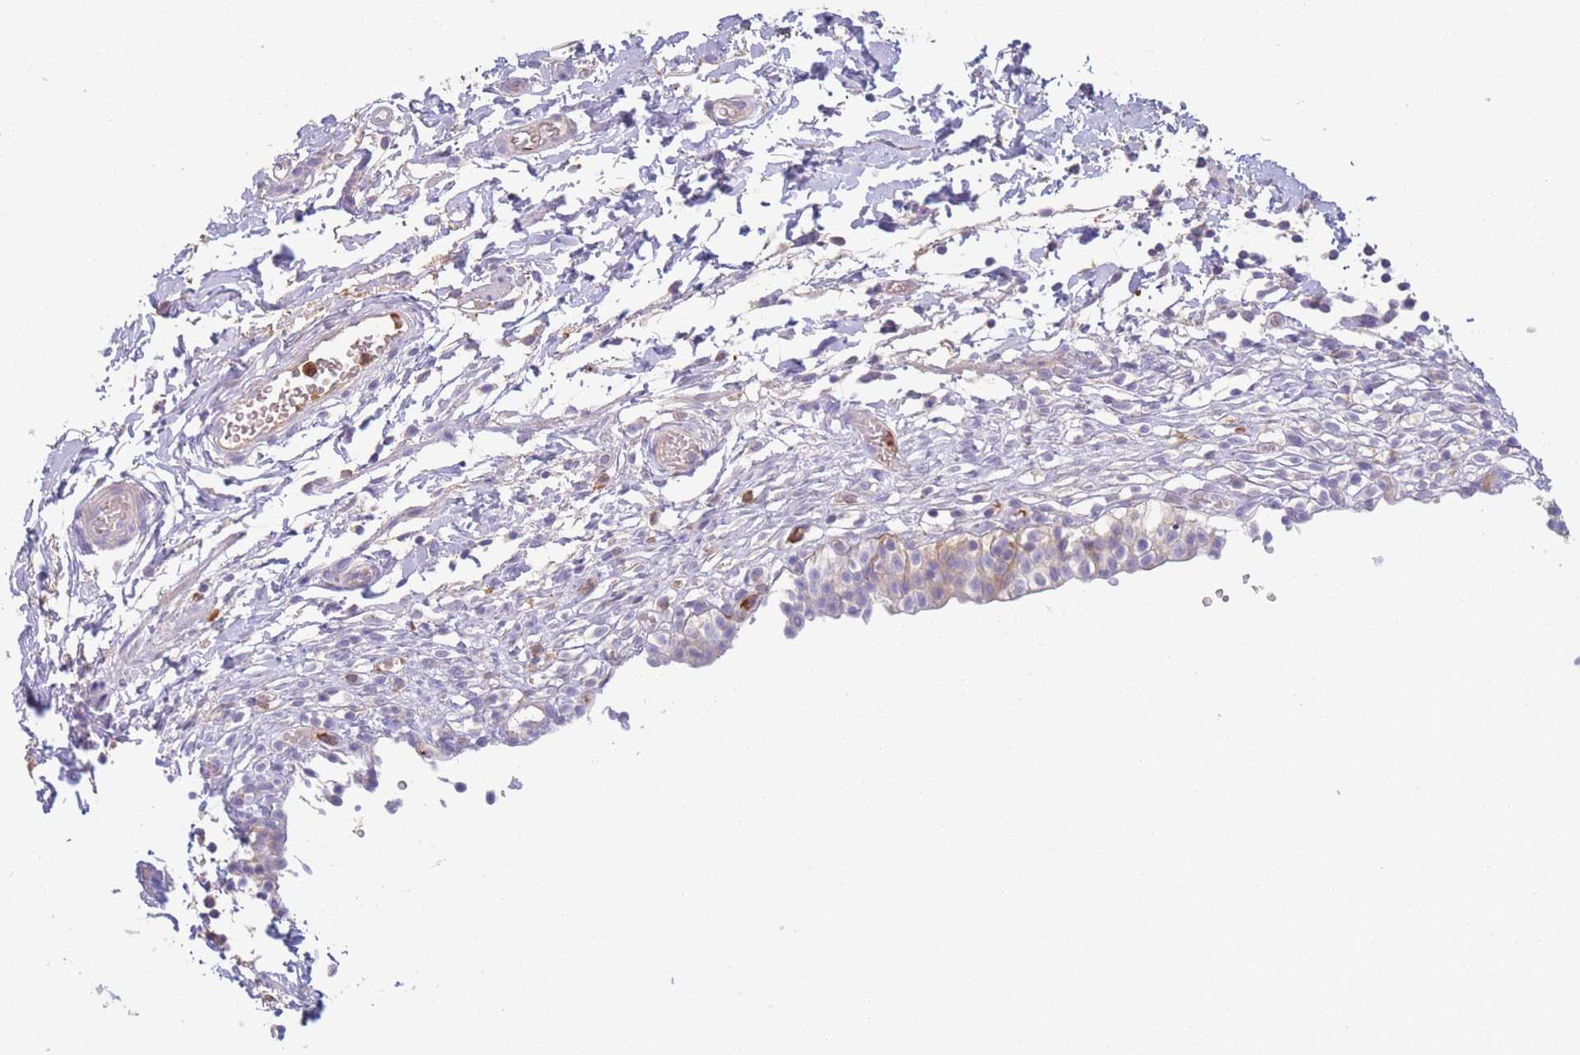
{"staining": {"intensity": "moderate", "quantity": "25%-75%", "location": "cytoplasmic/membranous"}, "tissue": "urinary bladder", "cell_type": "Urothelial cells", "image_type": "normal", "snomed": [{"axis": "morphology", "description": "Normal tissue, NOS"}, {"axis": "topography", "description": "Urinary bladder"}, {"axis": "topography", "description": "Peripheral nerve tissue"}], "caption": "Immunohistochemical staining of unremarkable human urinary bladder demonstrates 25%-75% levels of moderate cytoplasmic/membranous protein staining in approximately 25%-75% of urothelial cells. The staining is performed using DAB (3,3'-diaminobenzidine) brown chromogen to label protein expression. The nuclei are counter-stained blue using hematoxylin.", "gene": "ST3GAL4", "patient": {"sex": "male", "age": 55}}